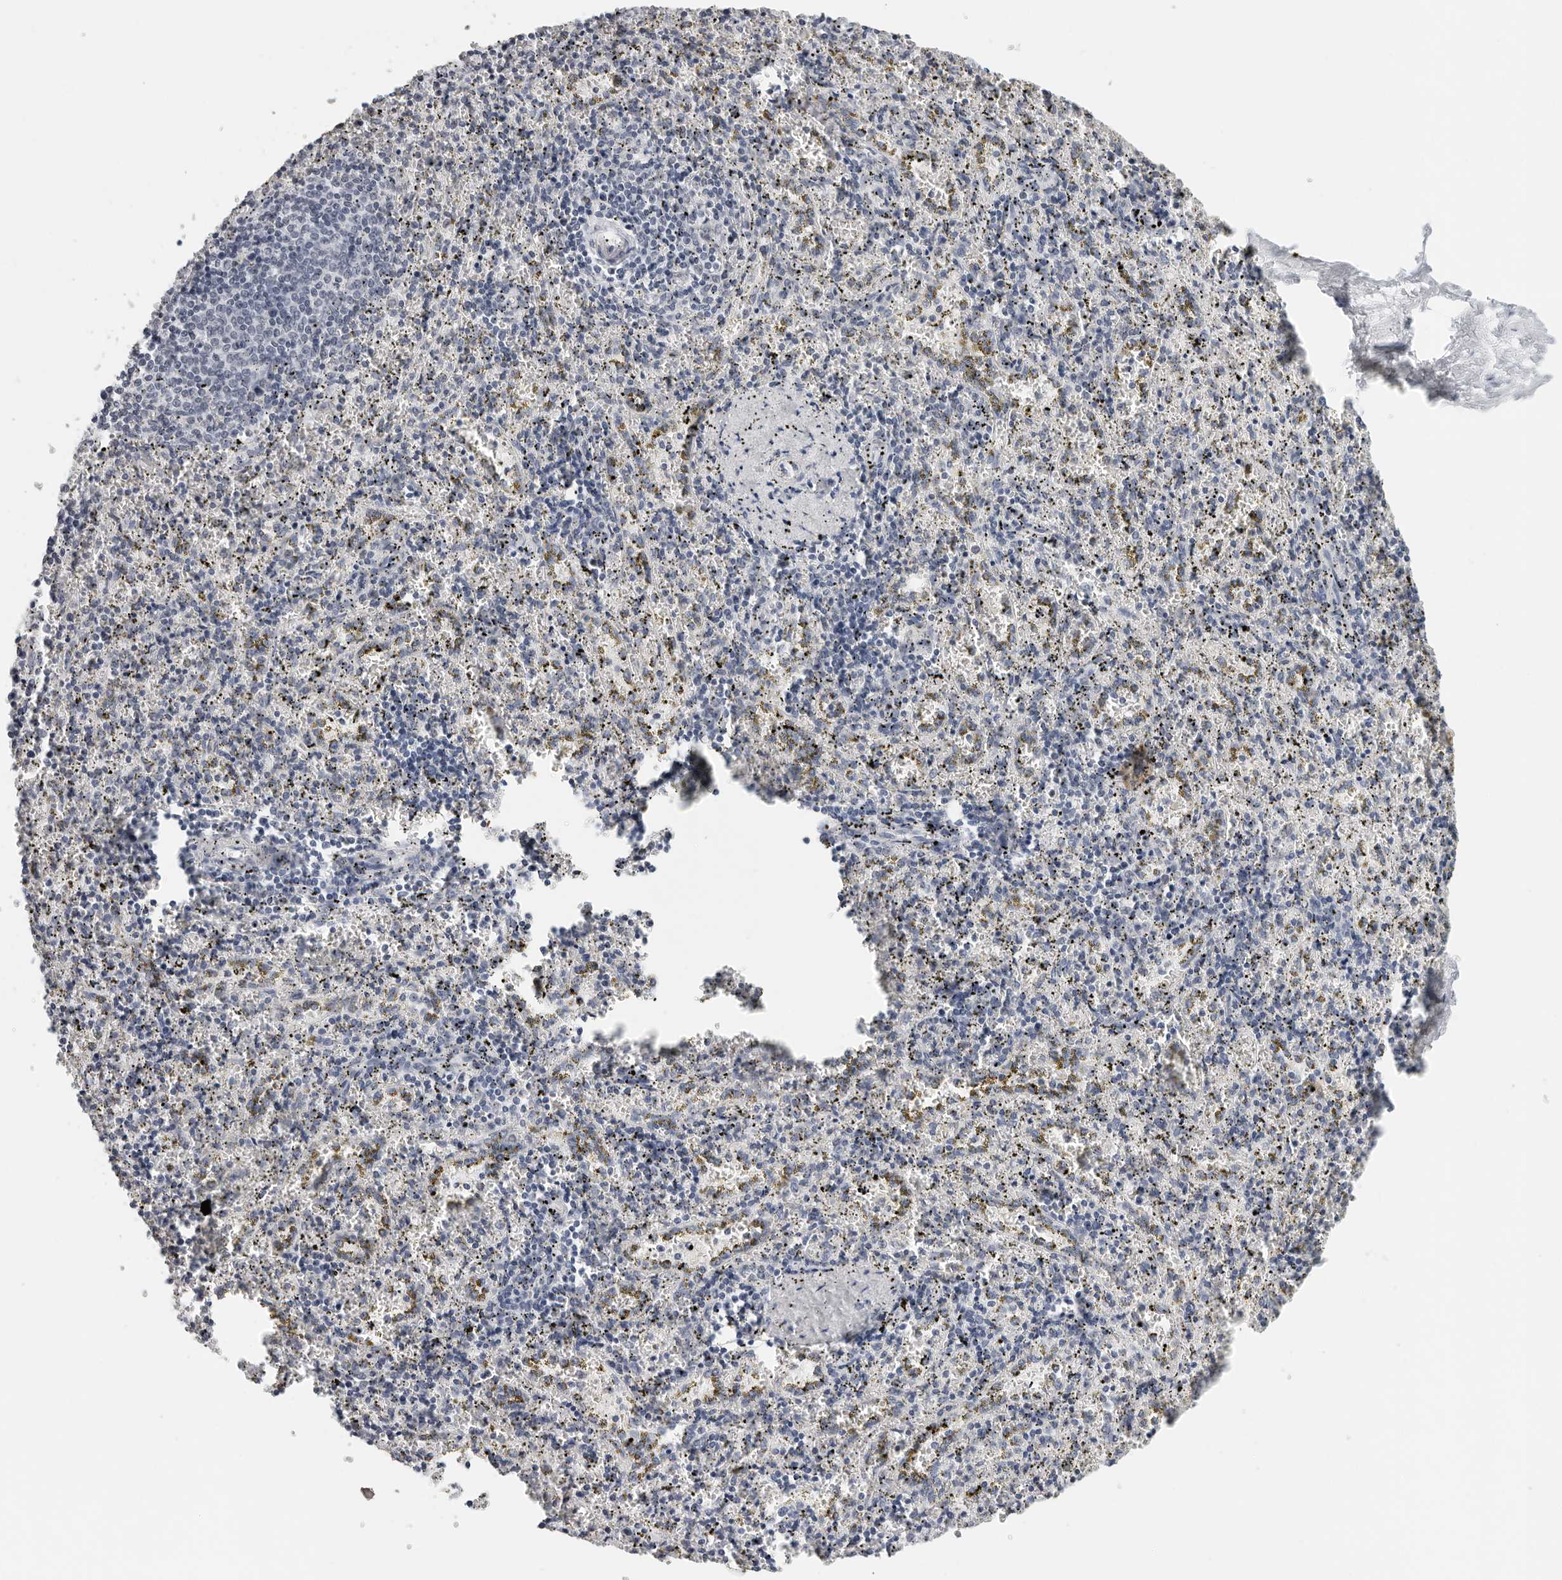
{"staining": {"intensity": "negative", "quantity": "none", "location": "none"}, "tissue": "spleen", "cell_type": "Cells in red pulp", "image_type": "normal", "snomed": [{"axis": "morphology", "description": "Normal tissue, NOS"}, {"axis": "topography", "description": "Spleen"}], "caption": "Immunohistochemistry (IHC) micrograph of unremarkable spleen: human spleen stained with DAB (3,3'-diaminobenzidine) reveals no significant protein expression in cells in red pulp. (Brightfield microscopy of DAB (3,3'-diaminobenzidine) immunohistochemistry (IHC) at high magnification).", "gene": "FLG2", "patient": {"sex": "male", "age": 11}}